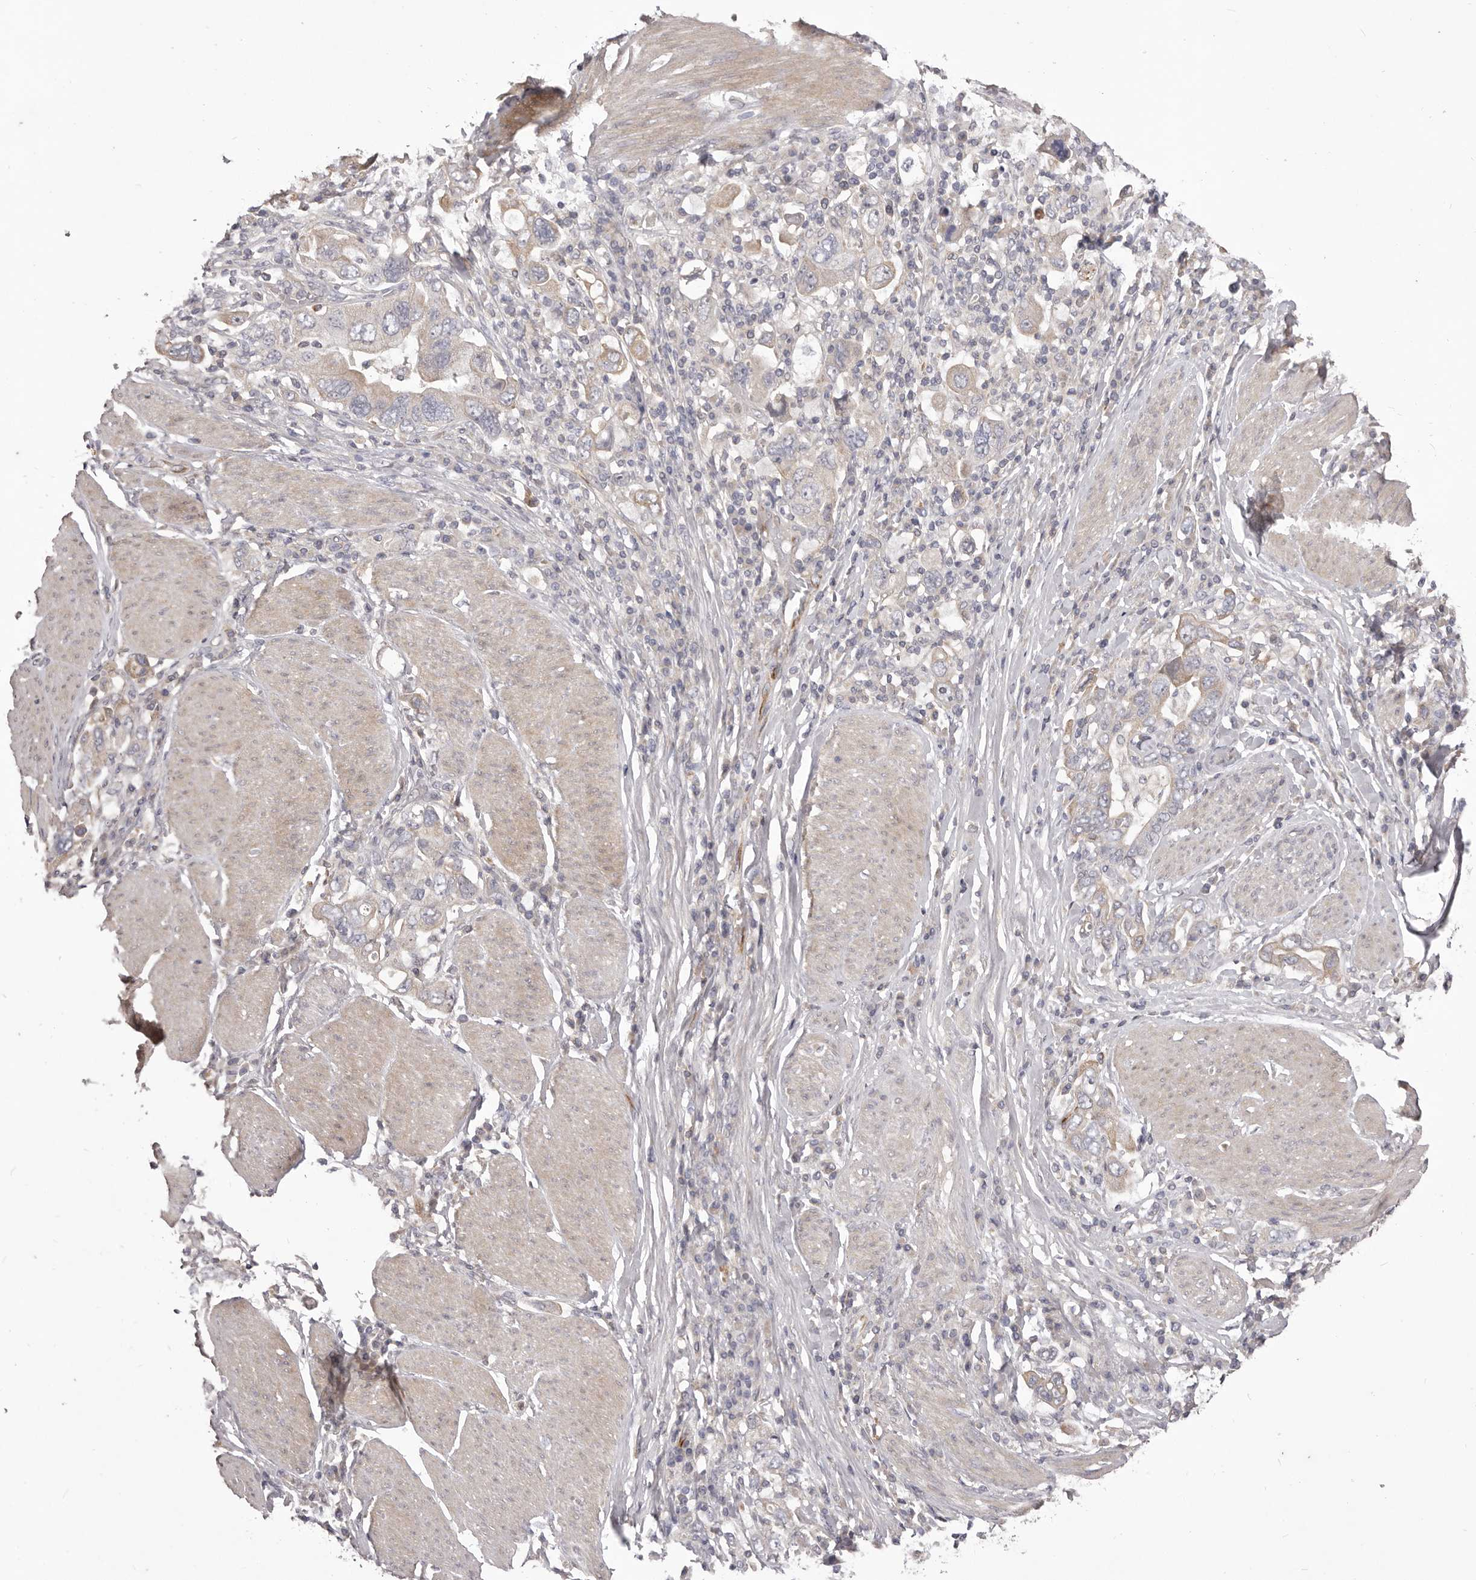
{"staining": {"intensity": "weak", "quantity": "<25%", "location": "cytoplasmic/membranous"}, "tissue": "stomach cancer", "cell_type": "Tumor cells", "image_type": "cancer", "snomed": [{"axis": "morphology", "description": "Adenocarcinoma, NOS"}, {"axis": "topography", "description": "Stomach, upper"}], "caption": "DAB immunohistochemical staining of human stomach cancer (adenocarcinoma) reveals no significant staining in tumor cells.", "gene": "PNRC1", "patient": {"sex": "male", "age": 62}}